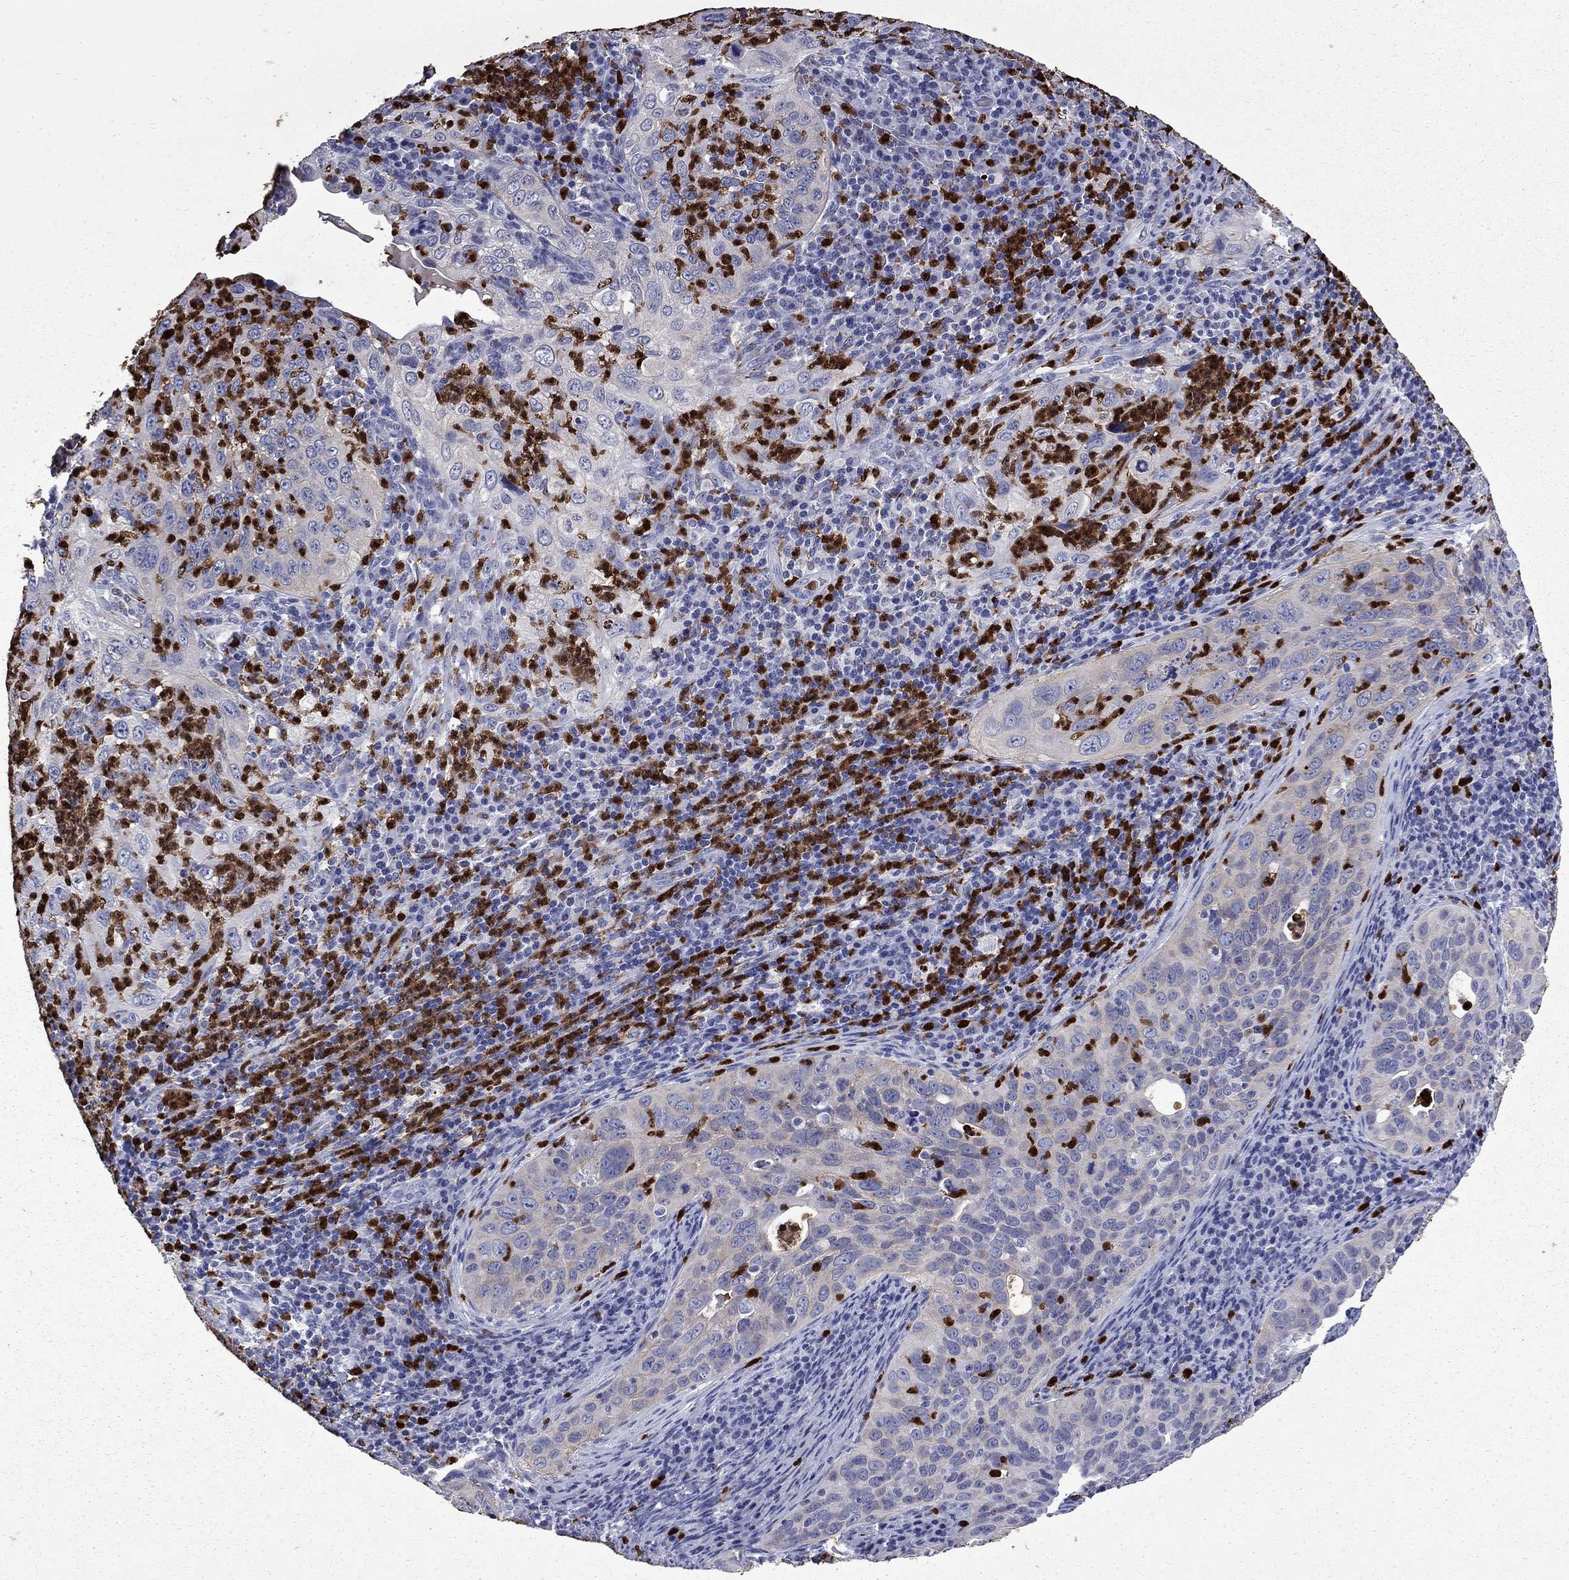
{"staining": {"intensity": "negative", "quantity": "none", "location": "none"}, "tissue": "cervical cancer", "cell_type": "Tumor cells", "image_type": "cancer", "snomed": [{"axis": "morphology", "description": "Squamous cell carcinoma, NOS"}, {"axis": "topography", "description": "Cervix"}], "caption": "The image reveals no staining of tumor cells in cervical cancer.", "gene": "TRIM29", "patient": {"sex": "female", "age": 26}}